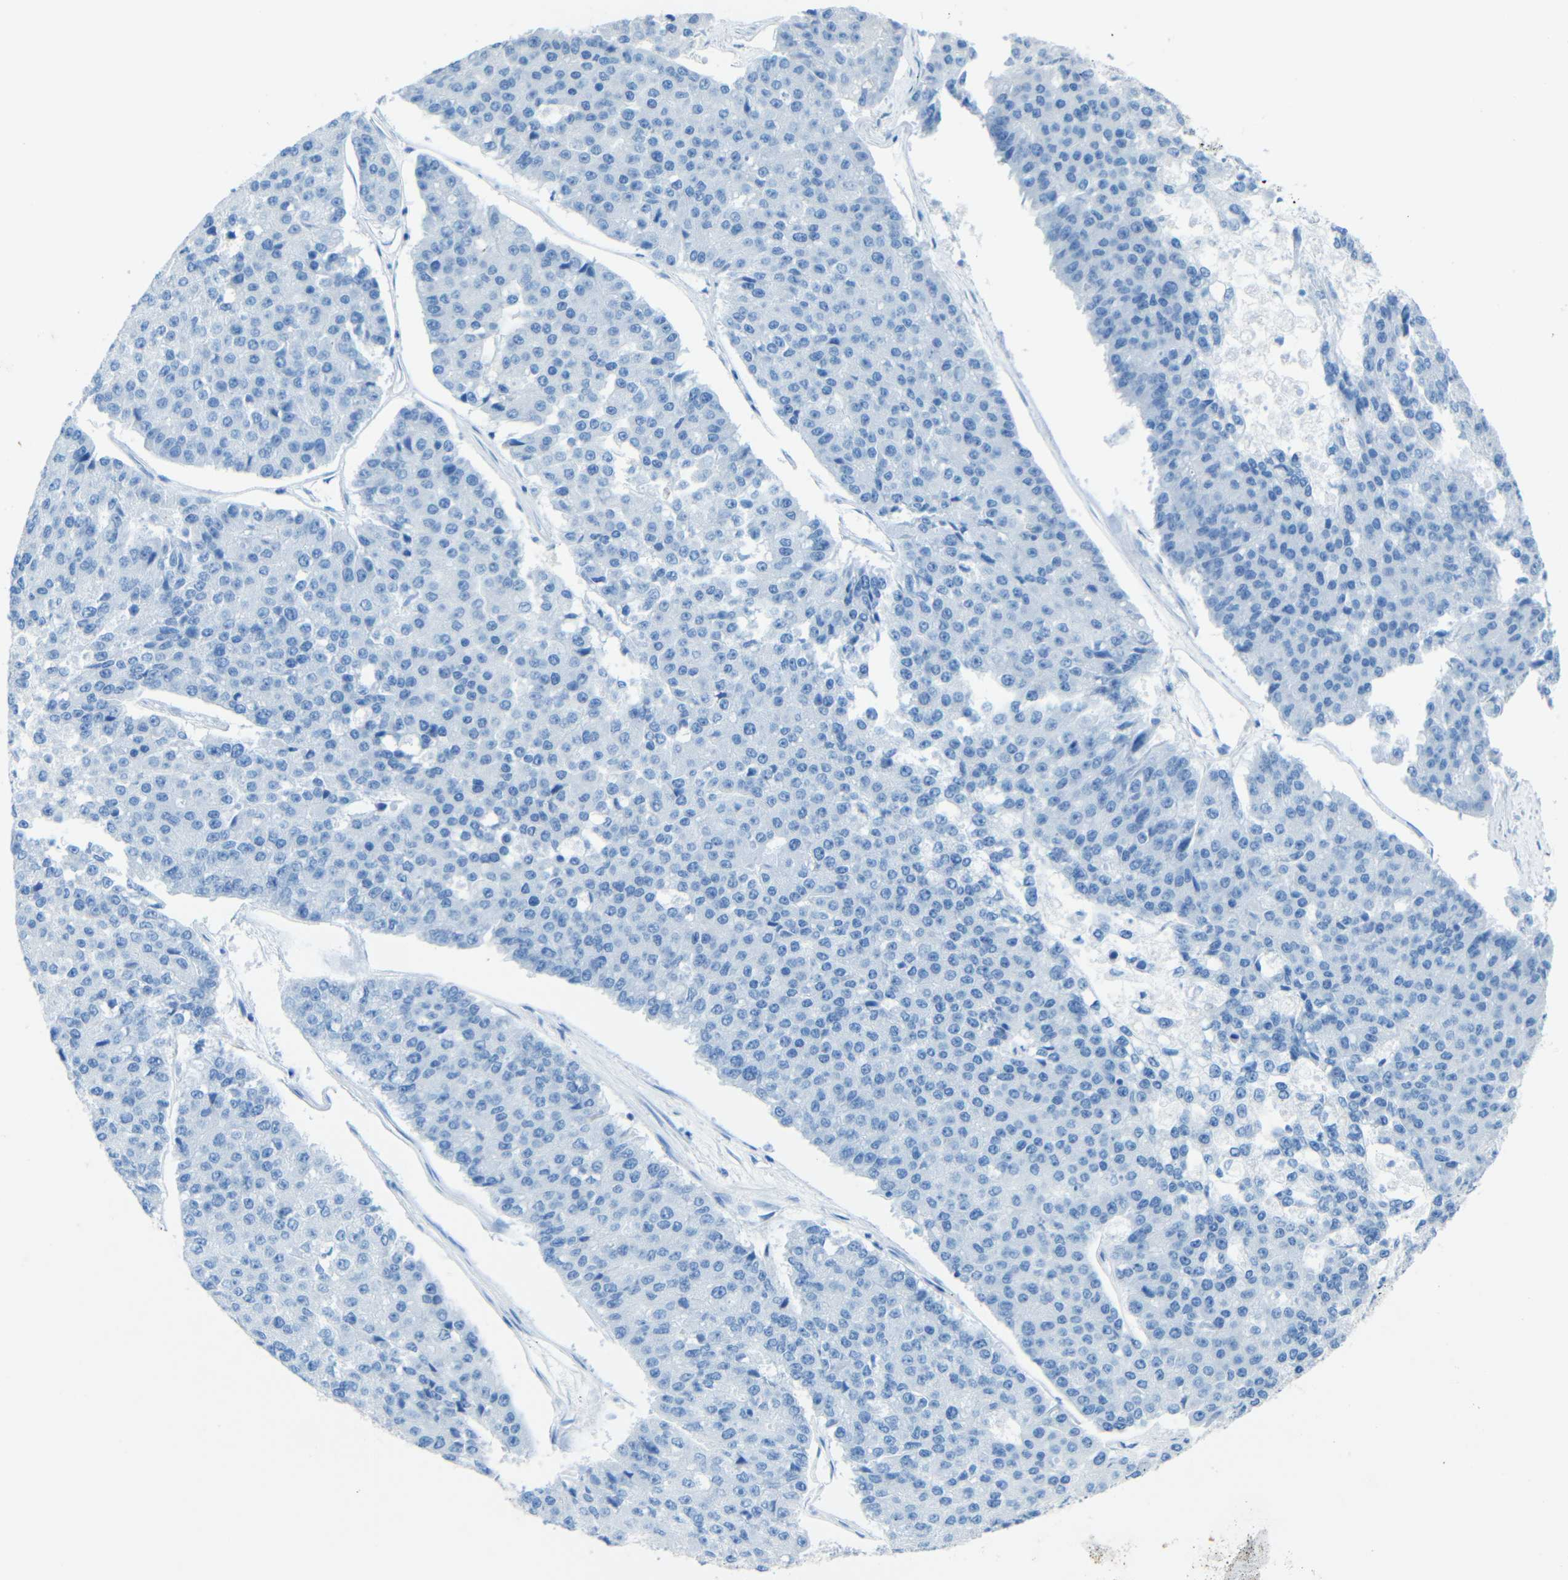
{"staining": {"intensity": "negative", "quantity": "none", "location": "none"}, "tissue": "pancreatic cancer", "cell_type": "Tumor cells", "image_type": "cancer", "snomed": [{"axis": "morphology", "description": "Adenocarcinoma, NOS"}, {"axis": "topography", "description": "Pancreas"}], "caption": "Photomicrograph shows no significant protein expression in tumor cells of adenocarcinoma (pancreatic).", "gene": "TUBB4B", "patient": {"sex": "male", "age": 50}}